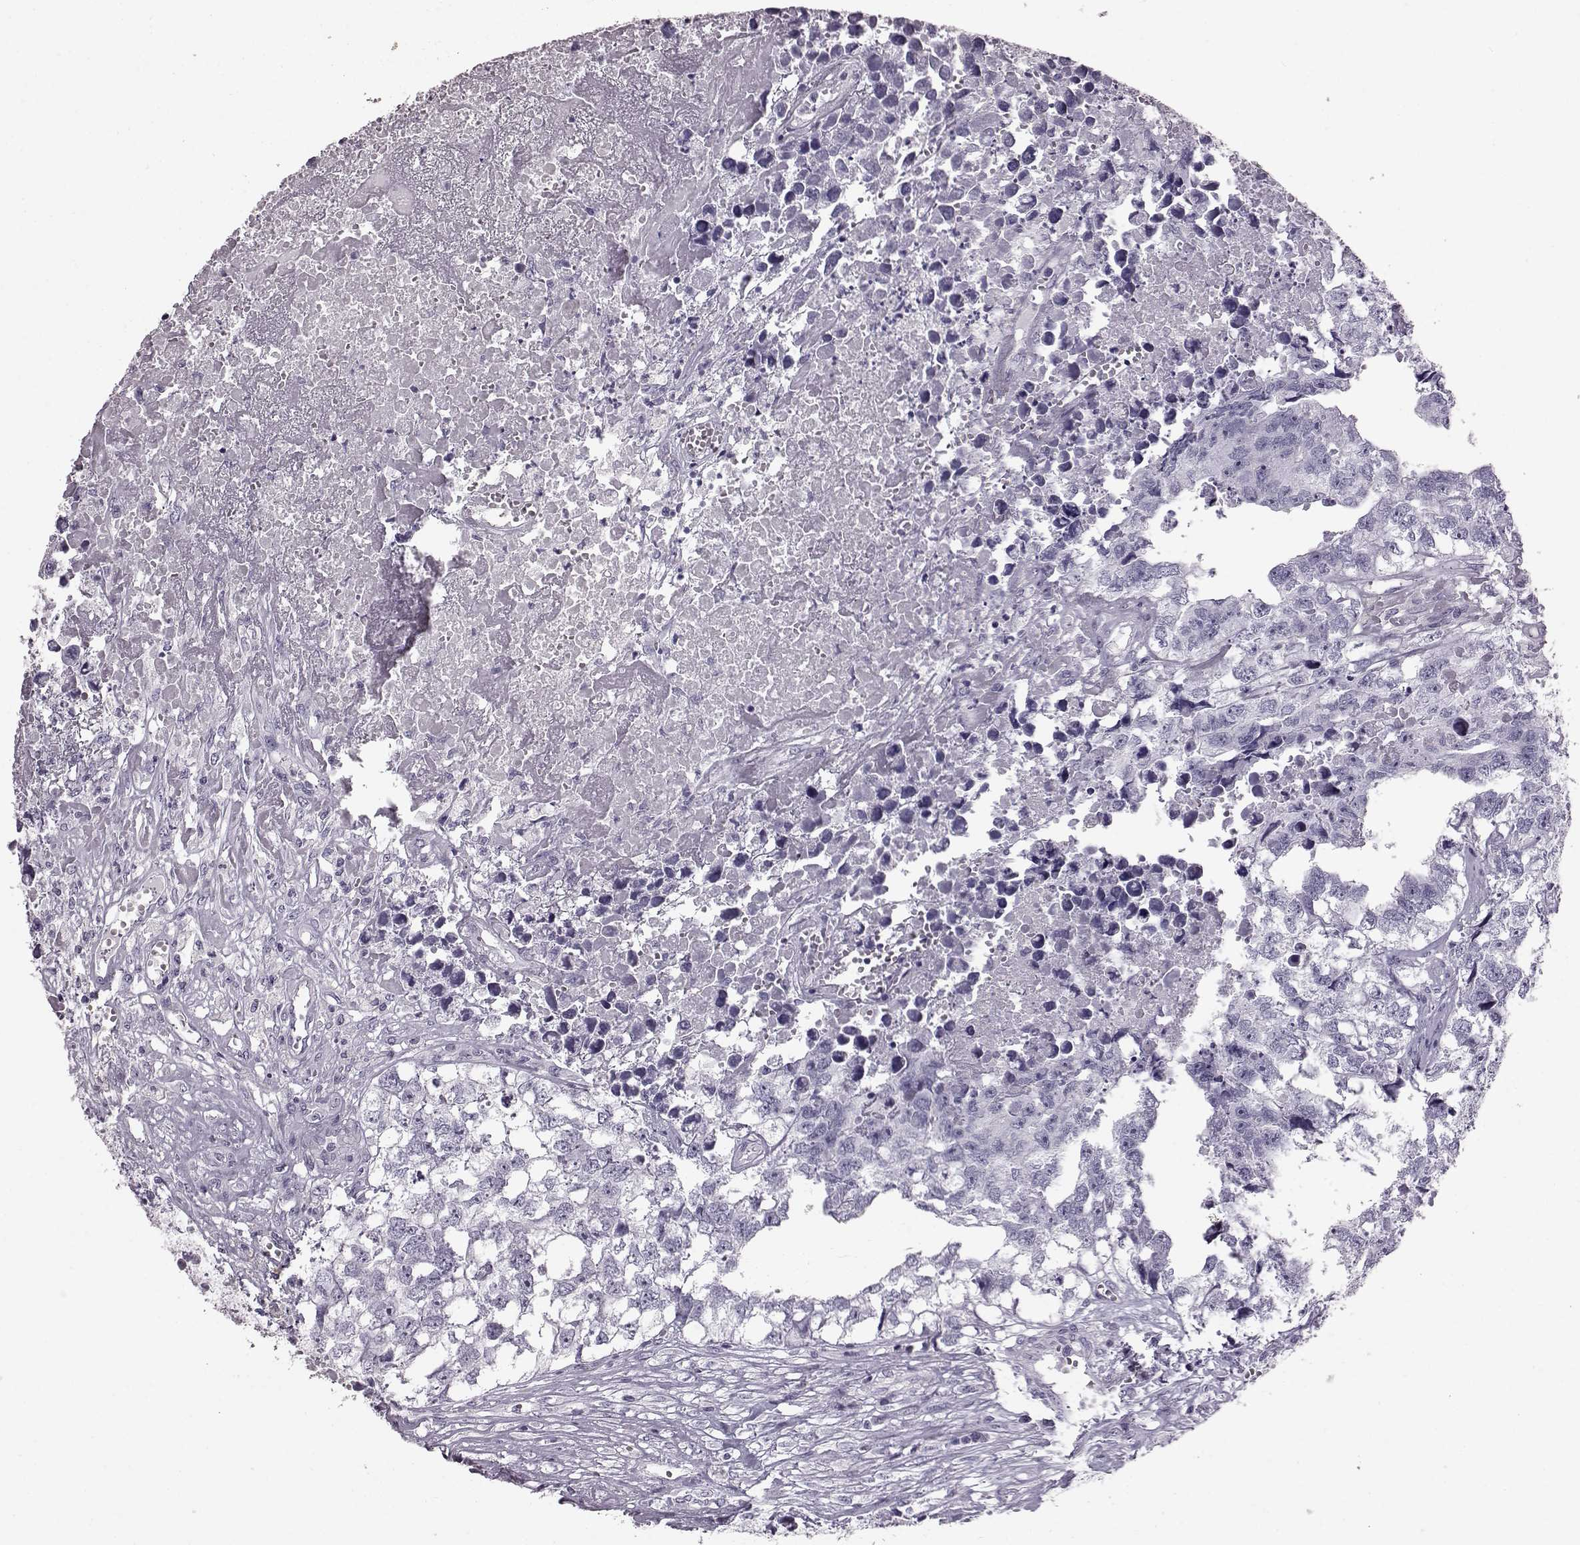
{"staining": {"intensity": "negative", "quantity": "none", "location": "none"}, "tissue": "testis cancer", "cell_type": "Tumor cells", "image_type": "cancer", "snomed": [{"axis": "morphology", "description": "Carcinoma, Embryonal, NOS"}, {"axis": "morphology", "description": "Teratoma, malignant, NOS"}, {"axis": "topography", "description": "Testis"}], "caption": "High magnification brightfield microscopy of testis cancer stained with DAB (3,3'-diaminobenzidine) (brown) and counterstained with hematoxylin (blue): tumor cells show no significant staining.", "gene": "TCHHL1", "patient": {"sex": "male", "age": 44}}